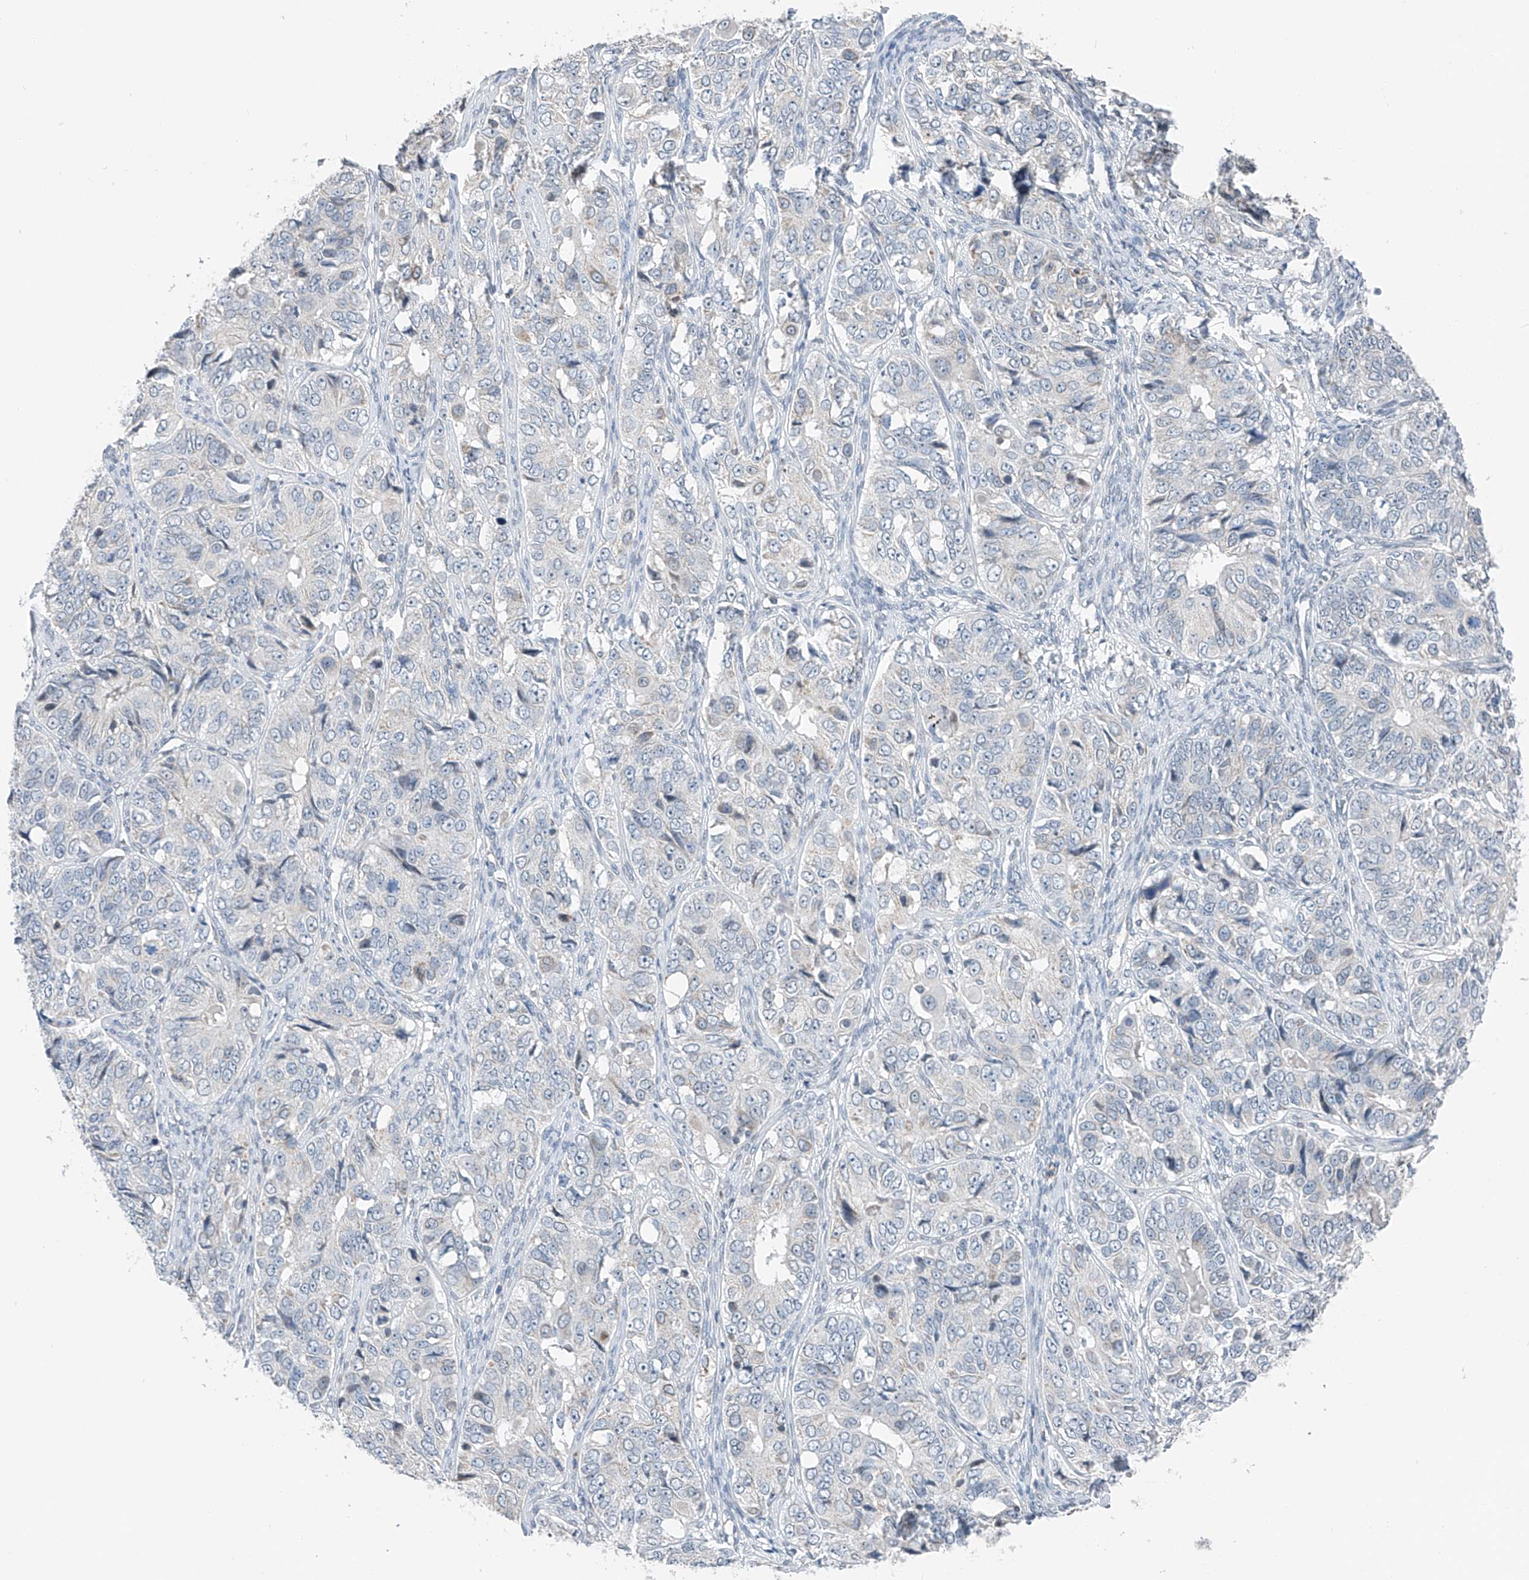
{"staining": {"intensity": "negative", "quantity": "none", "location": "none"}, "tissue": "ovarian cancer", "cell_type": "Tumor cells", "image_type": "cancer", "snomed": [{"axis": "morphology", "description": "Carcinoma, endometroid"}, {"axis": "topography", "description": "Ovary"}], "caption": "DAB immunohistochemical staining of human ovarian cancer shows no significant expression in tumor cells.", "gene": "KLF15", "patient": {"sex": "female", "age": 51}}